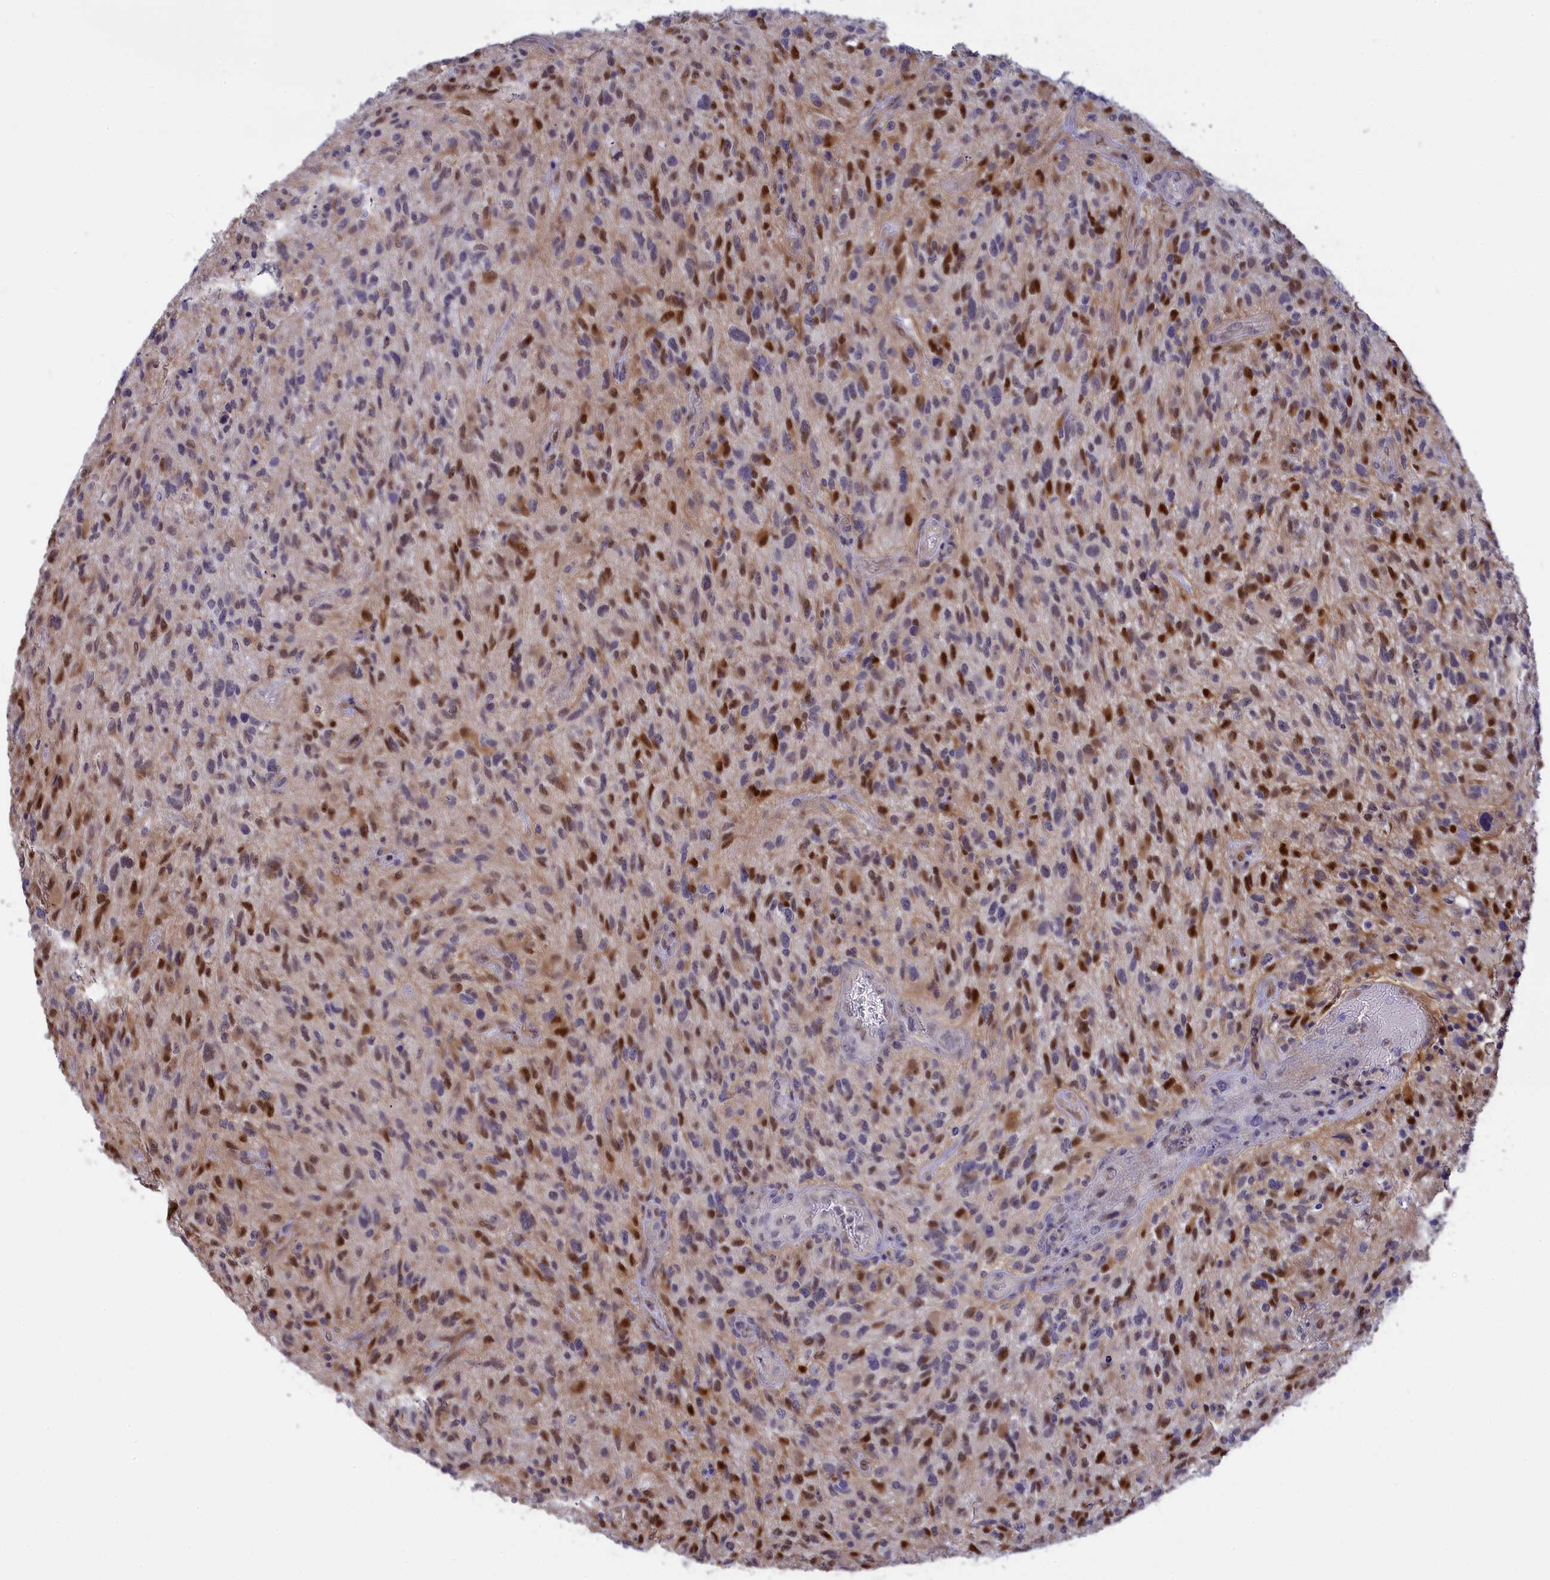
{"staining": {"intensity": "moderate", "quantity": "25%-75%", "location": "cytoplasmic/membranous,nuclear"}, "tissue": "glioma", "cell_type": "Tumor cells", "image_type": "cancer", "snomed": [{"axis": "morphology", "description": "Glioma, malignant, High grade"}, {"axis": "topography", "description": "Brain"}], "caption": "A micrograph of high-grade glioma (malignant) stained for a protein demonstrates moderate cytoplasmic/membranous and nuclear brown staining in tumor cells.", "gene": "KCTD14", "patient": {"sex": "male", "age": 47}}